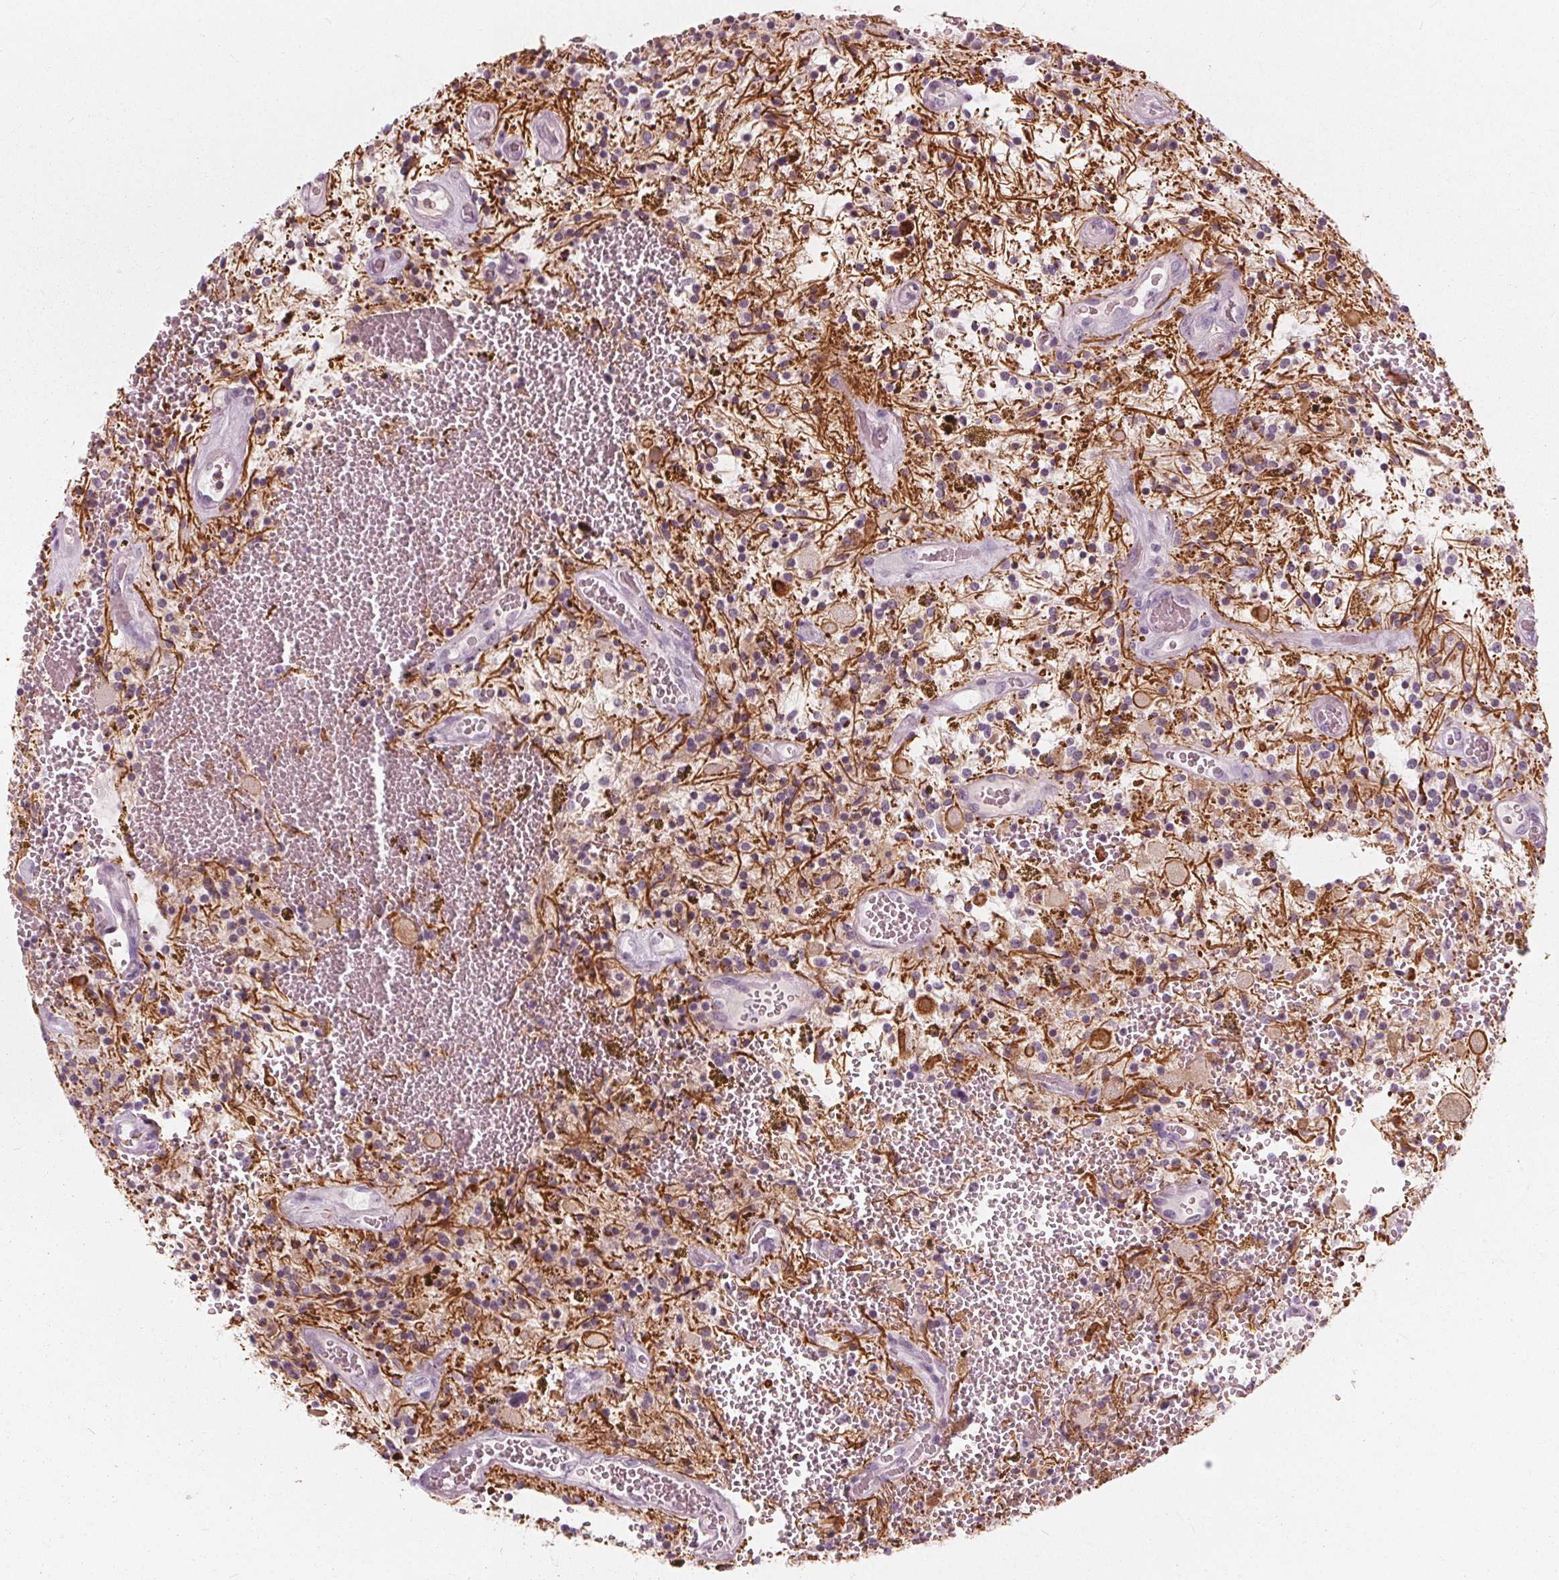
{"staining": {"intensity": "moderate", "quantity": "<25%", "location": "cytoplasmic/membranous"}, "tissue": "glioma", "cell_type": "Tumor cells", "image_type": "cancer", "snomed": [{"axis": "morphology", "description": "Glioma, malignant, Low grade"}, {"axis": "topography", "description": "Cerebellum"}], "caption": "Glioma was stained to show a protein in brown. There is low levels of moderate cytoplasmic/membranous staining in approximately <25% of tumor cells. The protein of interest is stained brown, and the nuclei are stained in blue (DAB (3,3'-diaminobenzidine) IHC with brightfield microscopy, high magnification).", "gene": "BRSK1", "patient": {"sex": "female", "age": 14}}